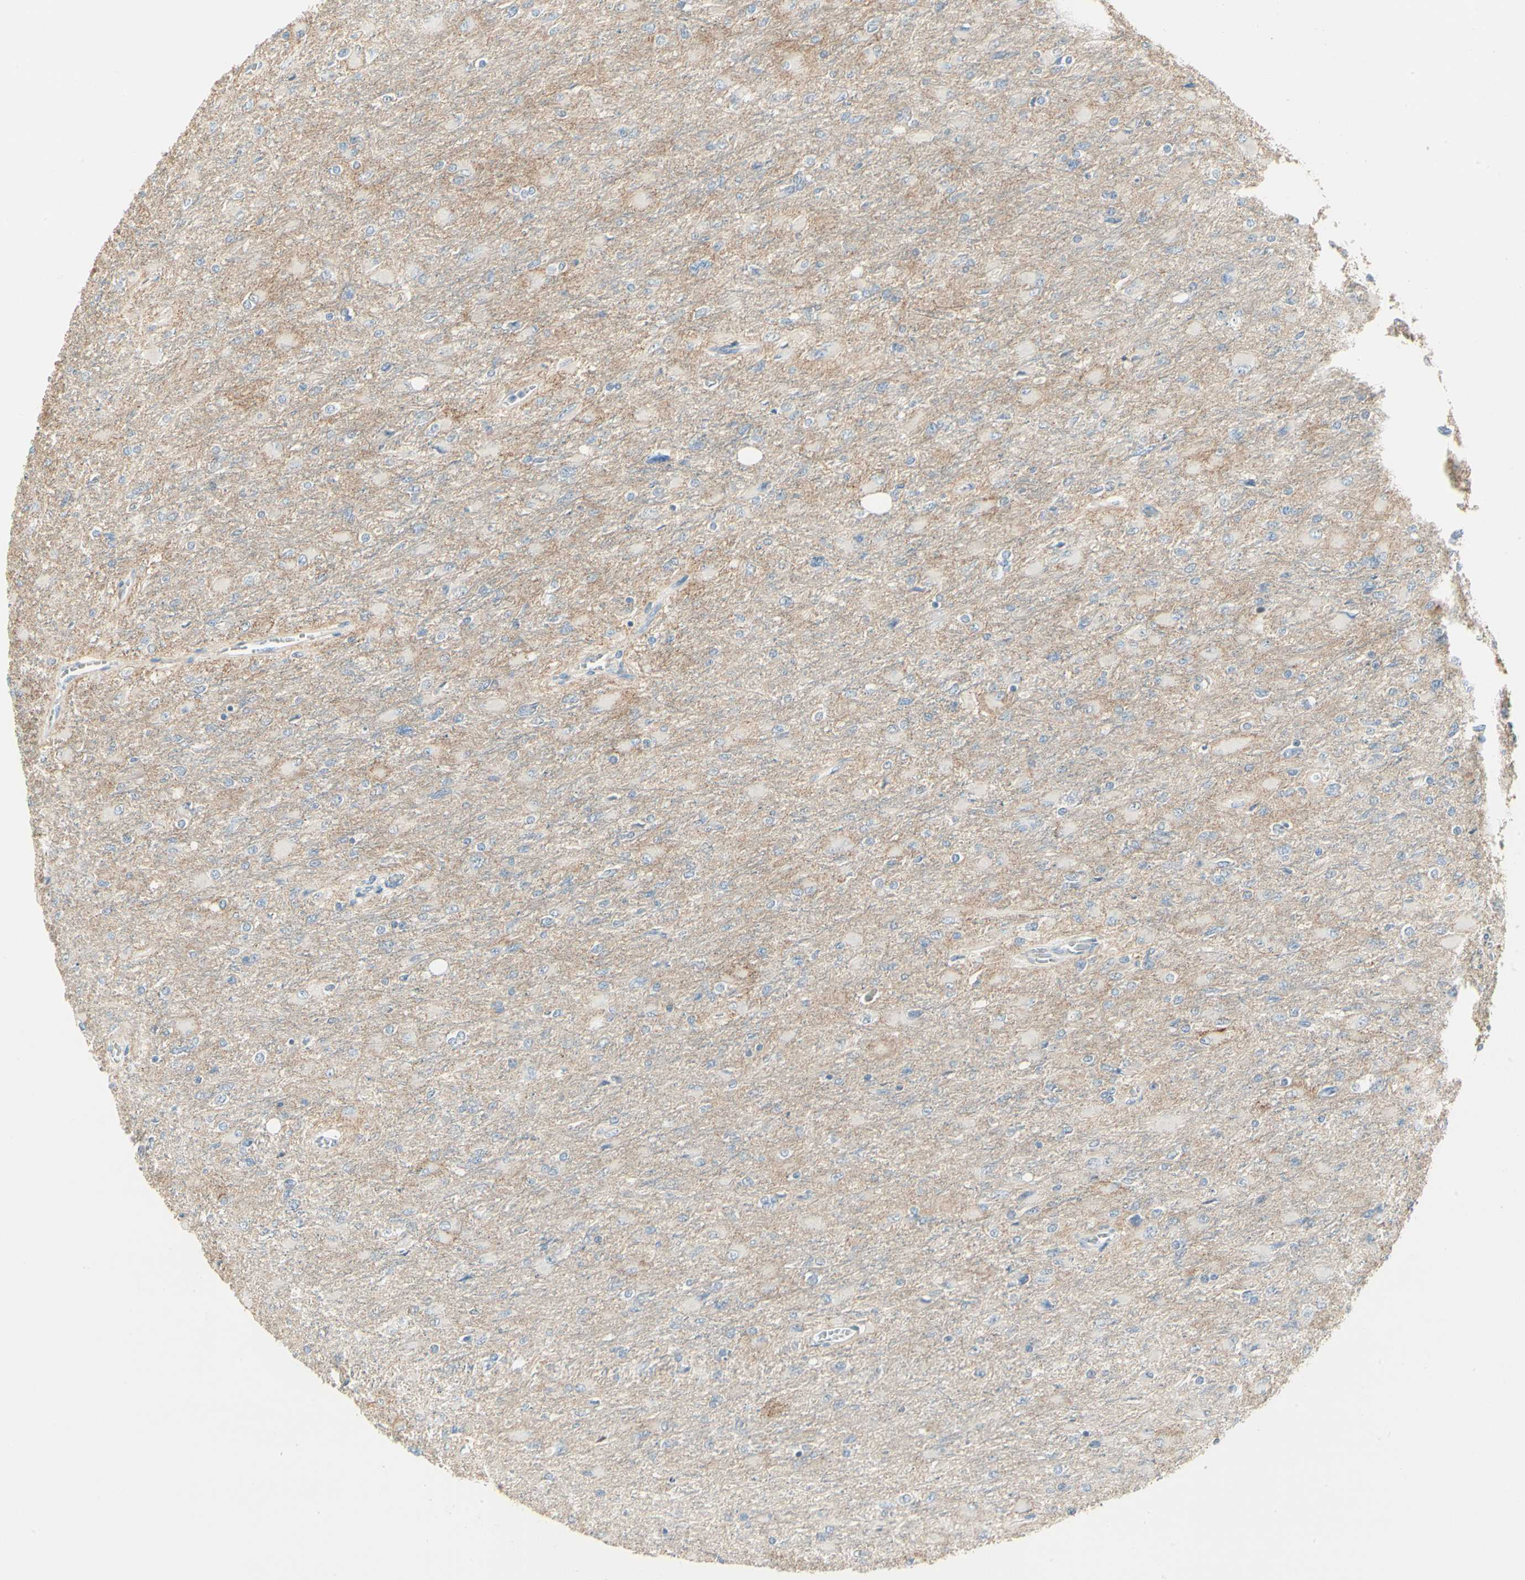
{"staining": {"intensity": "weak", "quantity": ">75%", "location": "cytoplasmic/membranous"}, "tissue": "glioma", "cell_type": "Tumor cells", "image_type": "cancer", "snomed": [{"axis": "morphology", "description": "Glioma, malignant, High grade"}, {"axis": "topography", "description": "Cerebral cortex"}], "caption": "A brown stain shows weak cytoplasmic/membranous expression of a protein in glioma tumor cells.", "gene": "DUSP12", "patient": {"sex": "female", "age": 36}}